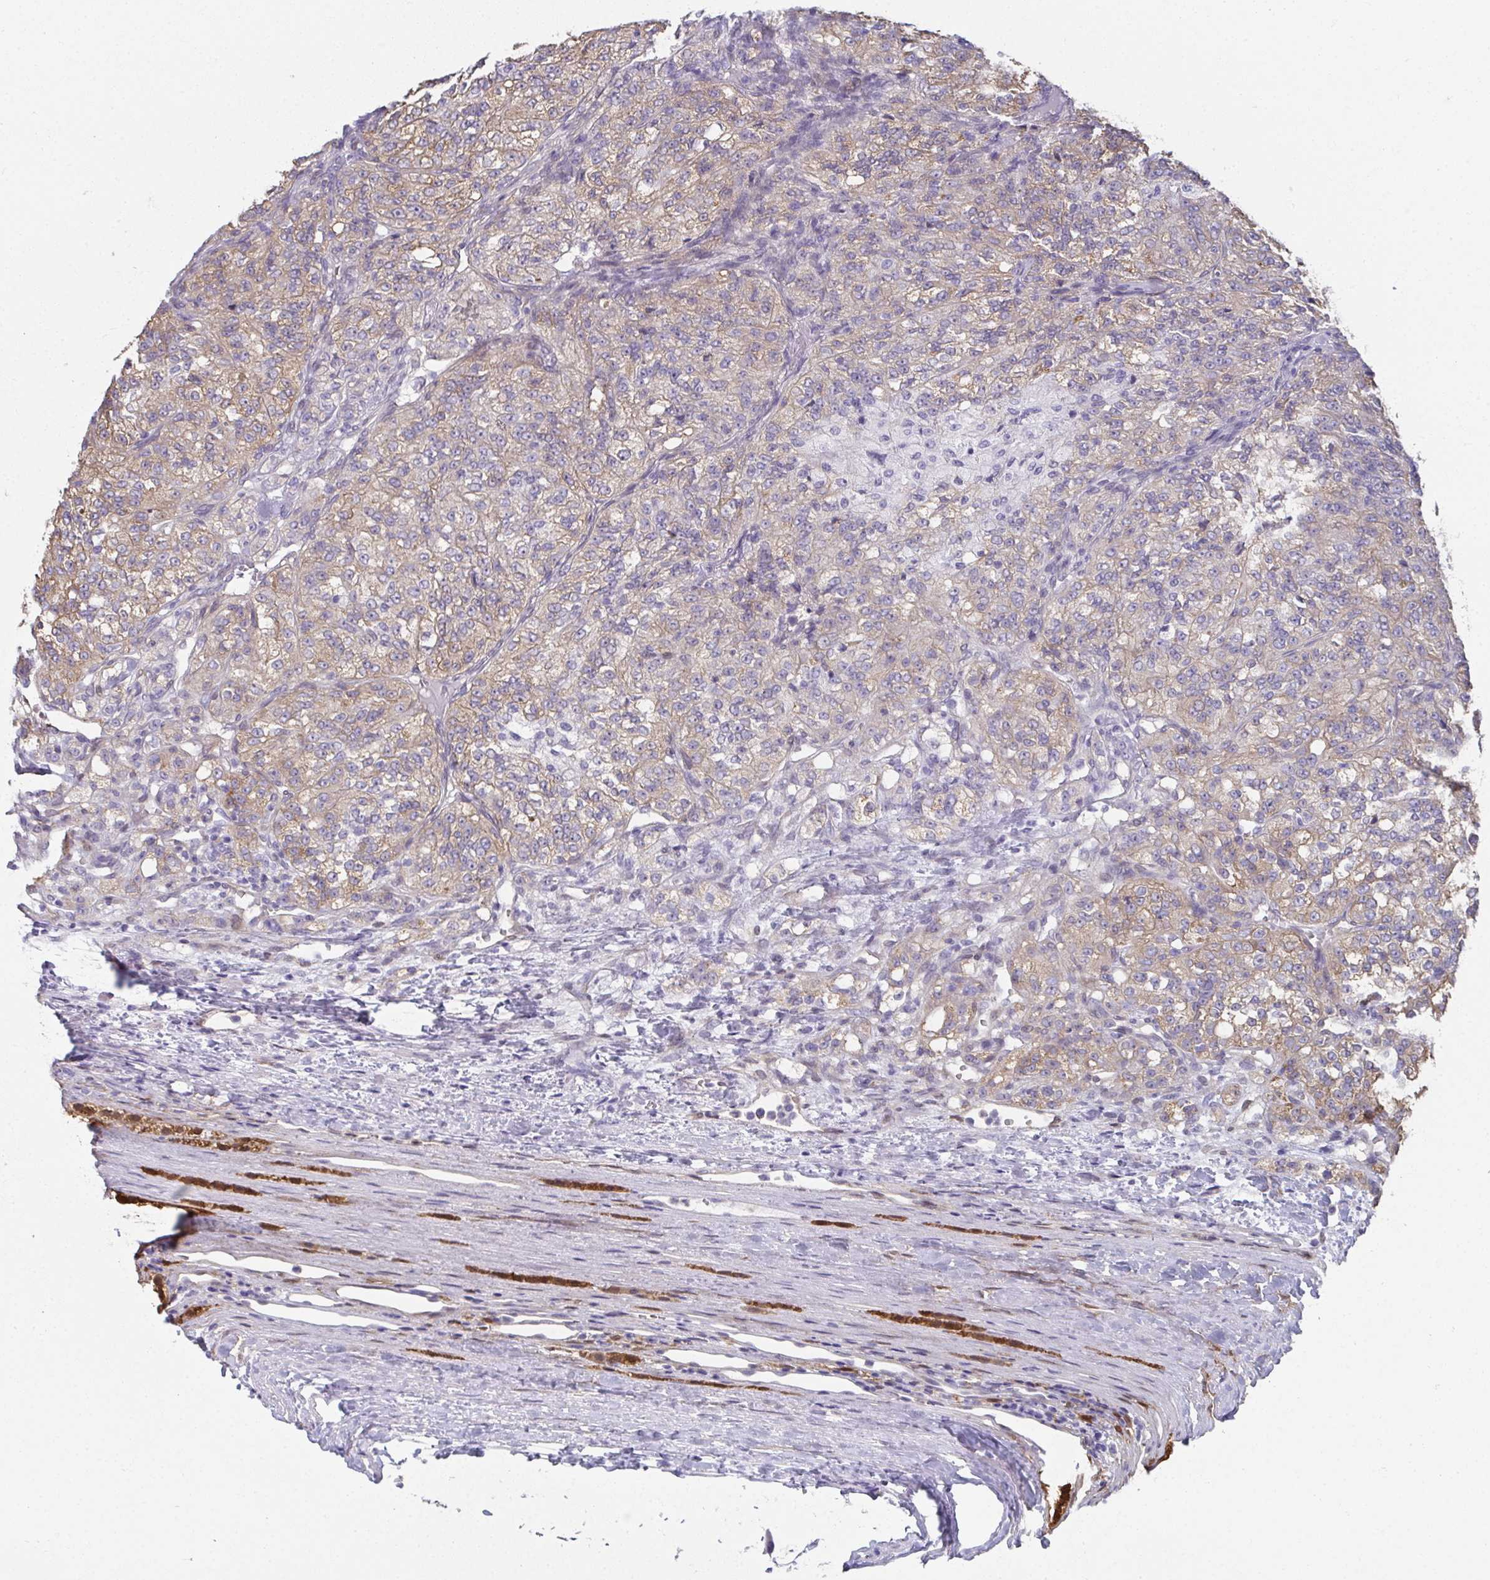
{"staining": {"intensity": "weak", "quantity": "25%-75%", "location": "cytoplasmic/membranous"}, "tissue": "renal cancer", "cell_type": "Tumor cells", "image_type": "cancer", "snomed": [{"axis": "morphology", "description": "Adenocarcinoma, NOS"}, {"axis": "topography", "description": "Kidney"}], "caption": "Immunohistochemistry staining of renal cancer (adenocarcinoma), which demonstrates low levels of weak cytoplasmic/membranous staining in approximately 25%-75% of tumor cells indicating weak cytoplasmic/membranous protein expression. The staining was performed using DAB (brown) for protein detection and nuclei were counterstained in hematoxylin (blue).", "gene": "RBP1", "patient": {"sex": "female", "age": 63}}